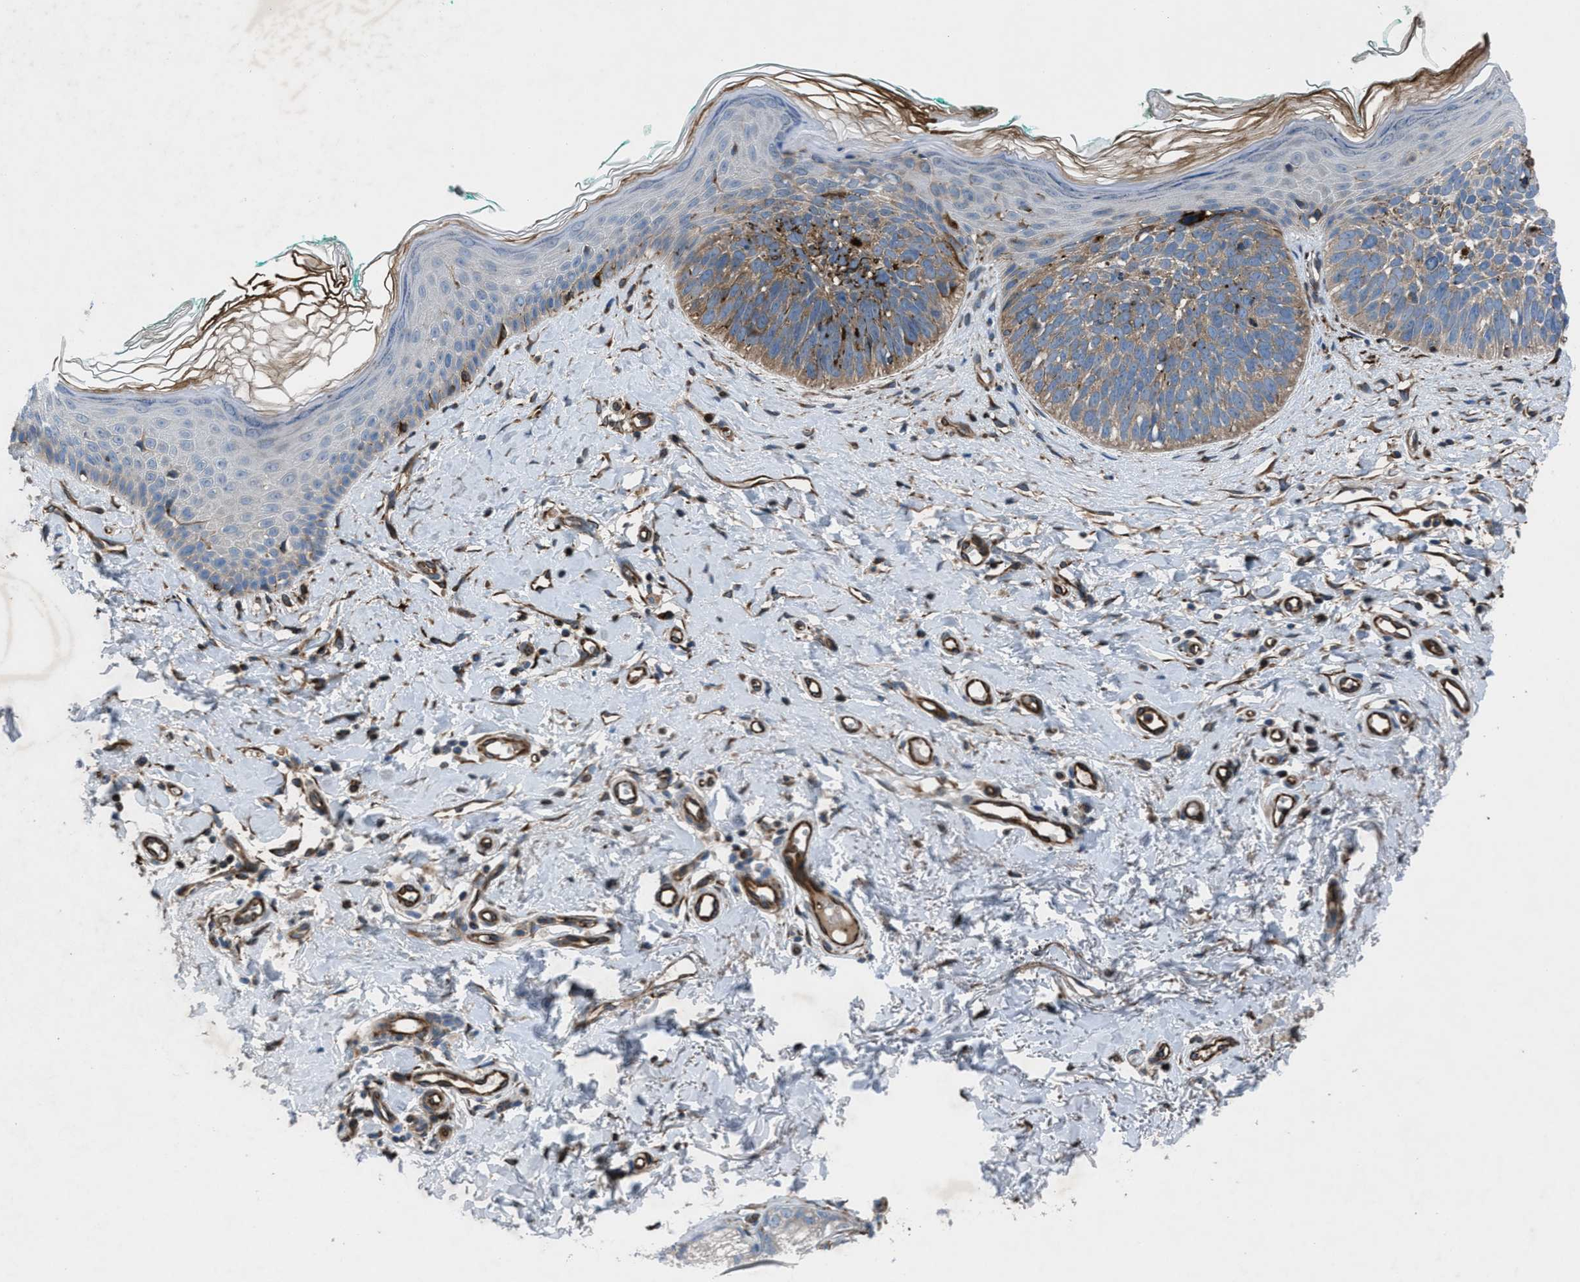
{"staining": {"intensity": "moderate", "quantity": ">75%", "location": "cytoplasmic/membranous"}, "tissue": "skin cancer", "cell_type": "Tumor cells", "image_type": "cancer", "snomed": [{"axis": "morphology", "description": "Basal cell carcinoma"}, {"axis": "topography", "description": "Skin"}], "caption": "Basal cell carcinoma (skin) tissue displays moderate cytoplasmic/membranous staining in about >75% of tumor cells, visualized by immunohistochemistry.", "gene": "SLC6A9", "patient": {"sex": "male", "age": 48}}